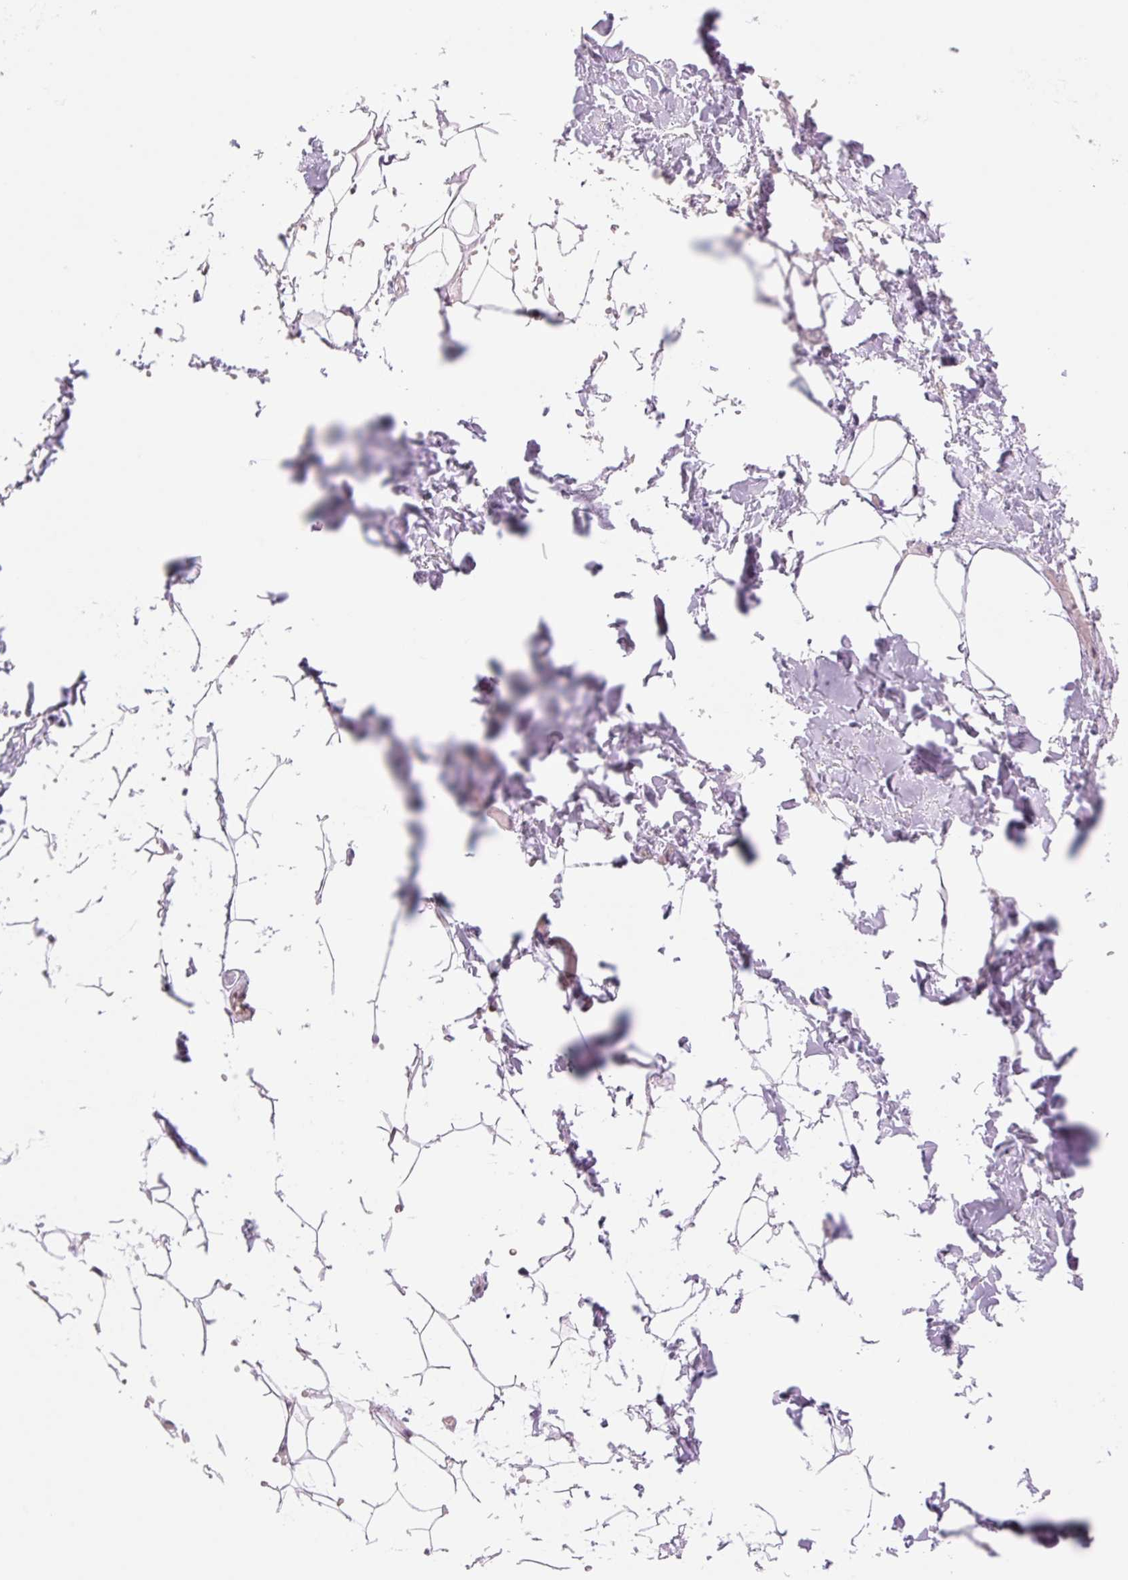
{"staining": {"intensity": "negative", "quantity": "none", "location": "none"}, "tissue": "adipose tissue", "cell_type": "Adipocytes", "image_type": "normal", "snomed": [{"axis": "morphology", "description": "Normal tissue, NOS"}, {"axis": "topography", "description": "Skin"}, {"axis": "topography", "description": "Peripheral nerve tissue"}], "caption": "This is an IHC image of benign human adipose tissue. There is no positivity in adipocytes.", "gene": "PRDM11", "patient": {"sex": "female", "age": 56}}